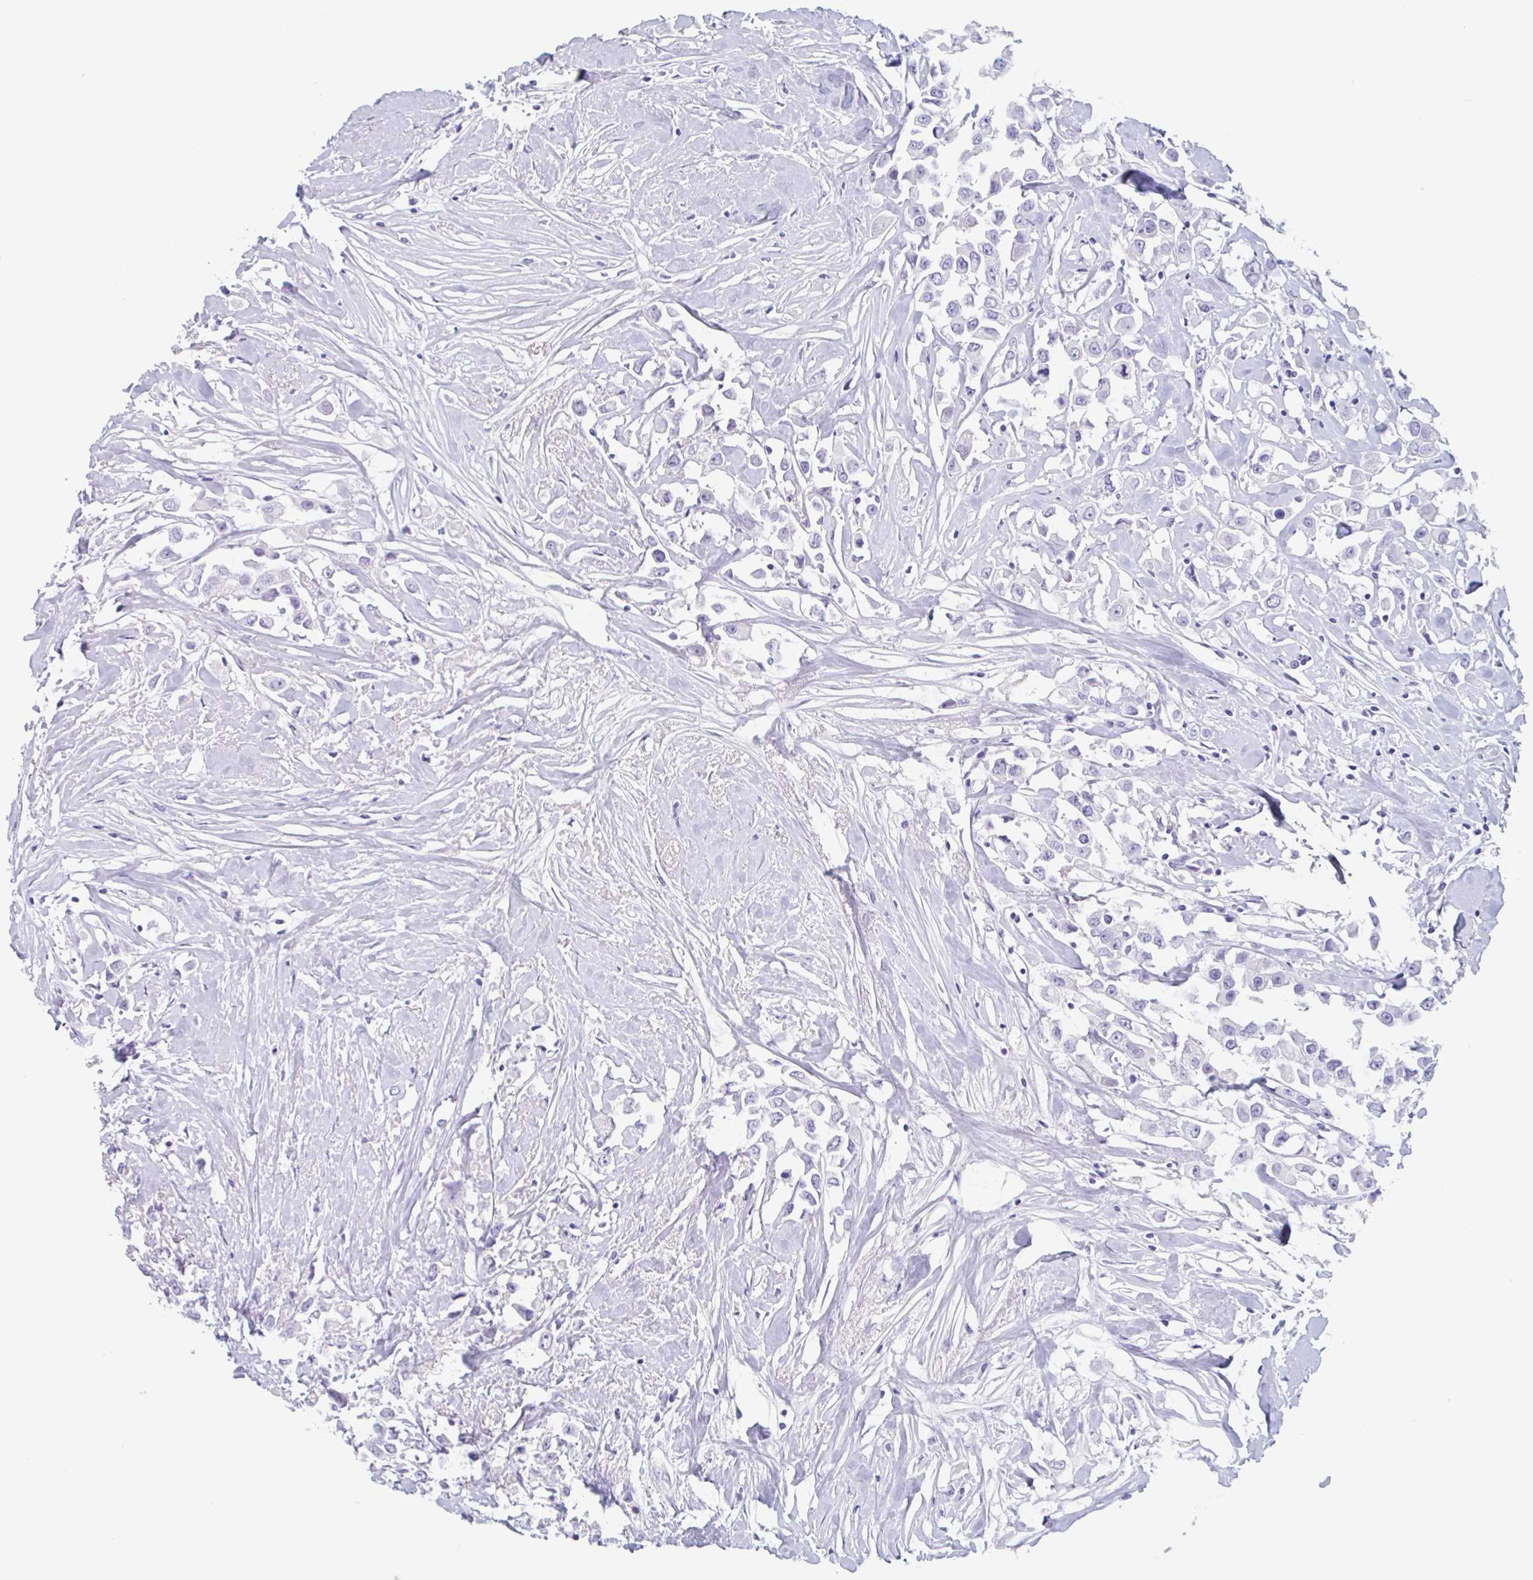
{"staining": {"intensity": "negative", "quantity": "none", "location": "none"}, "tissue": "breast cancer", "cell_type": "Tumor cells", "image_type": "cancer", "snomed": [{"axis": "morphology", "description": "Duct carcinoma"}, {"axis": "topography", "description": "Breast"}], "caption": "Breast infiltrating ductal carcinoma was stained to show a protein in brown. There is no significant positivity in tumor cells.", "gene": "EMC4", "patient": {"sex": "female", "age": 61}}